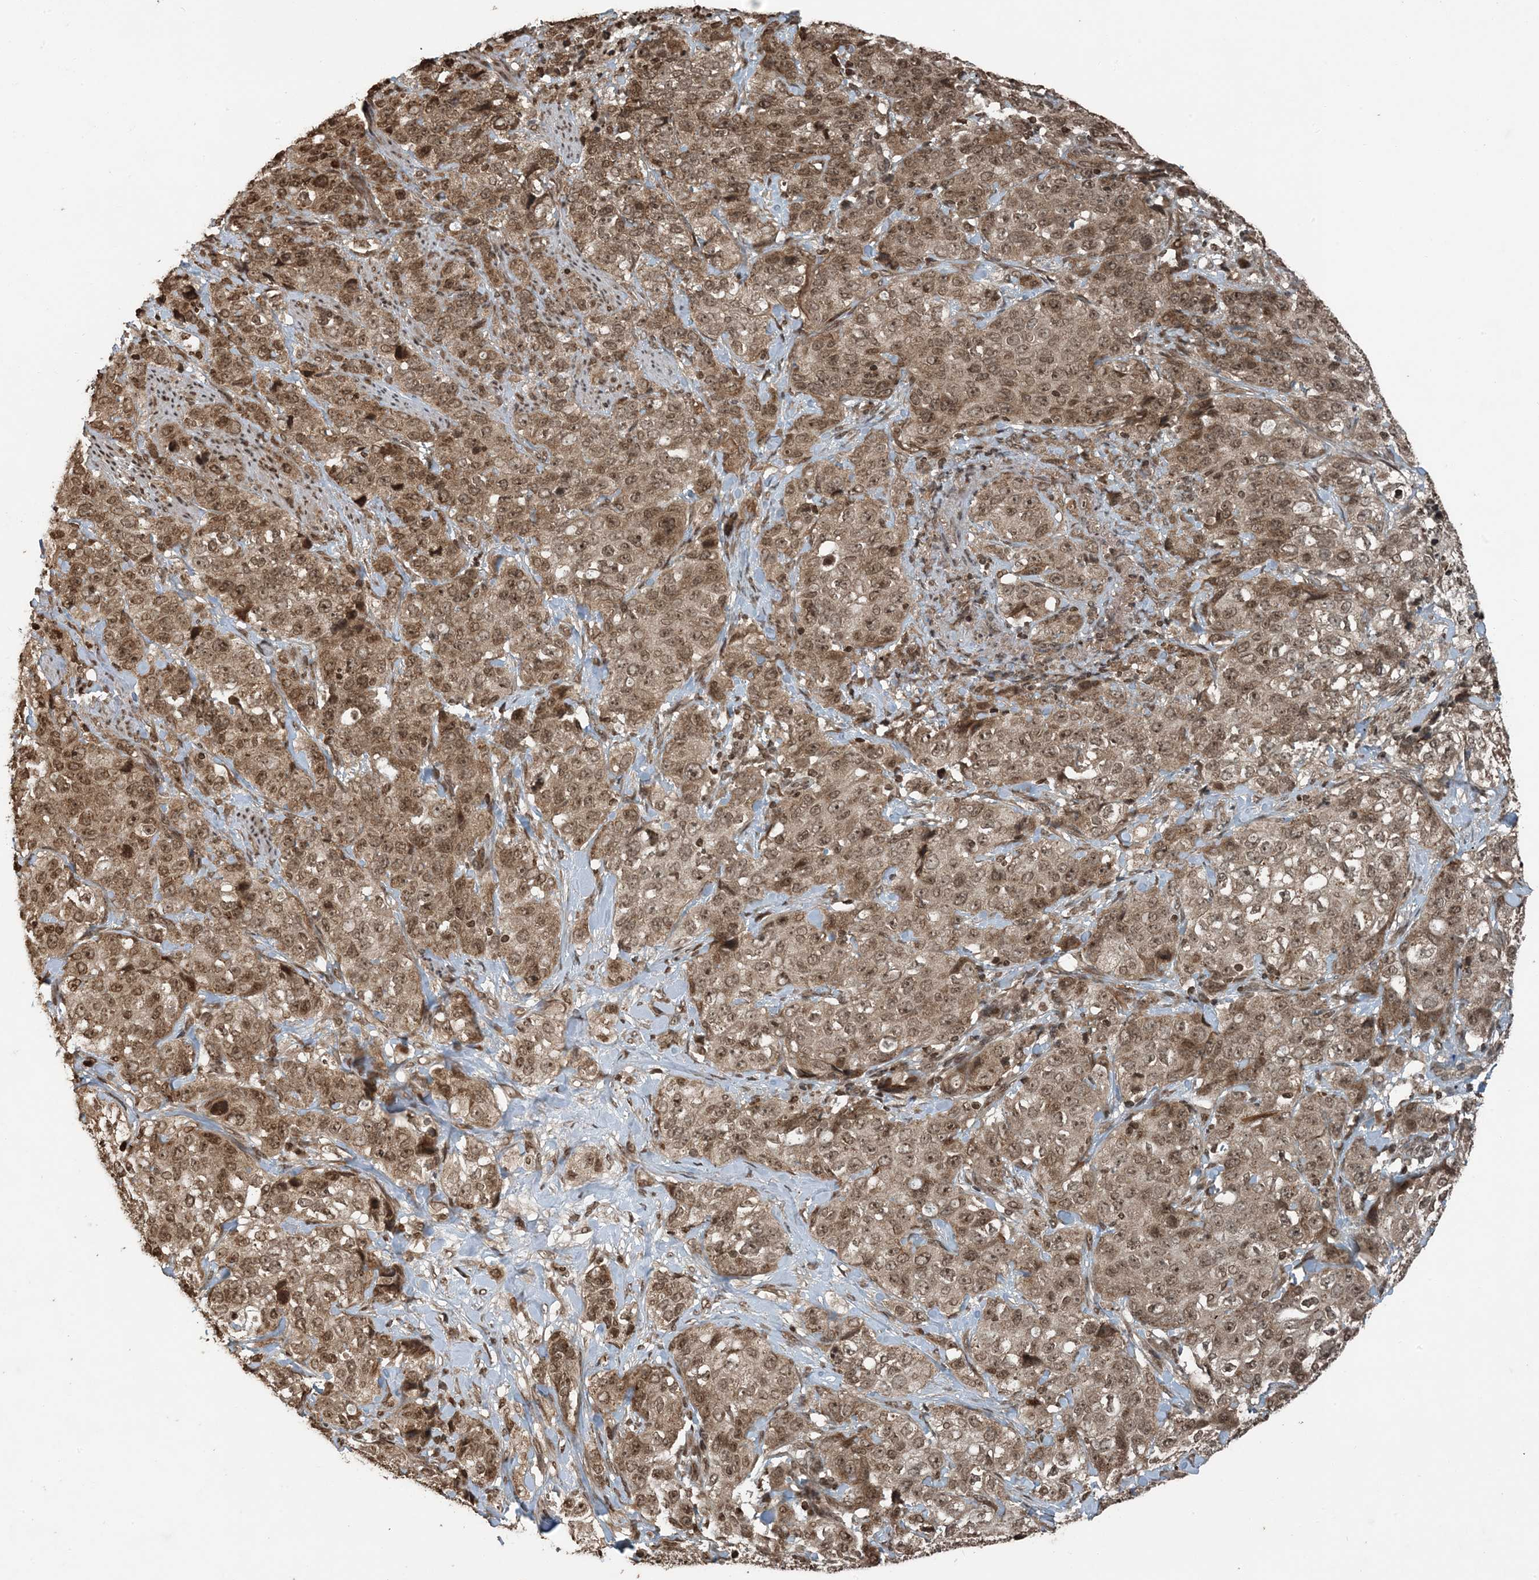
{"staining": {"intensity": "moderate", "quantity": ">75%", "location": "cytoplasmic/membranous,nuclear"}, "tissue": "stomach cancer", "cell_type": "Tumor cells", "image_type": "cancer", "snomed": [{"axis": "morphology", "description": "Adenocarcinoma, NOS"}, {"axis": "topography", "description": "Stomach"}], "caption": "Stomach cancer stained for a protein (brown) shows moderate cytoplasmic/membranous and nuclear positive staining in about >75% of tumor cells.", "gene": "ZFAND2B", "patient": {"sex": "male", "age": 48}}